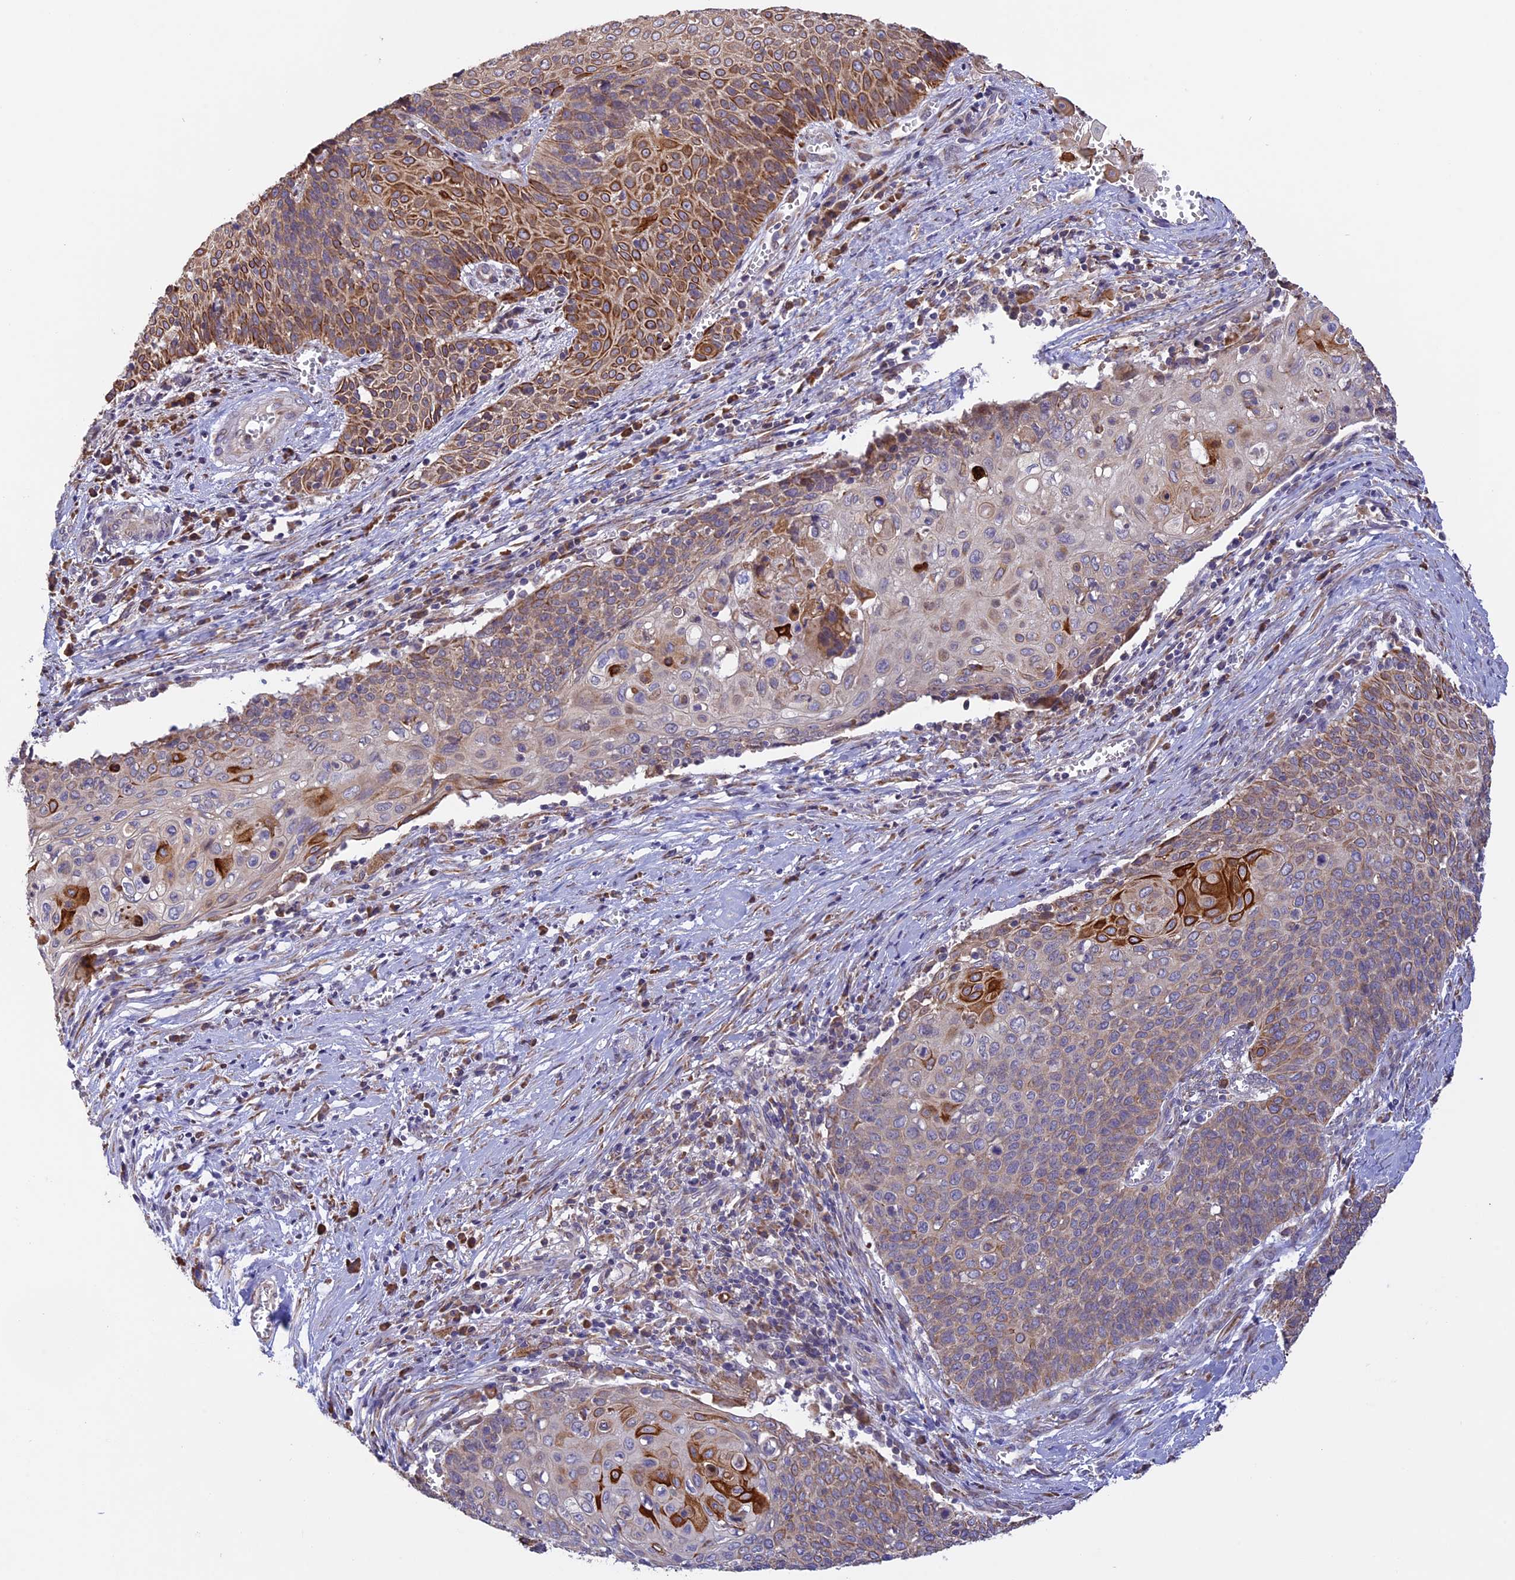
{"staining": {"intensity": "strong", "quantity": "<25%", "location": "cytoplasmic/membranous"}, "tissue": "cervical cancer", "cell_type": "Tumor cells", "image_type": "cancer", "snomed": [{"axis": "morphology", "description": "Squamous cell carcinoma, NOS"}, {"axis": "topography", "description": "Cervix"}], "caption": "Cervical cancer (squamous cell carcinoma) stained with DAB immunohistochemistry displays medium levels of strong cytoplasmic/membranous staining in approximately <25% of tumor cells.", "gene": "DMRTA2", "patient": {"sex": "female", "age": 39}}